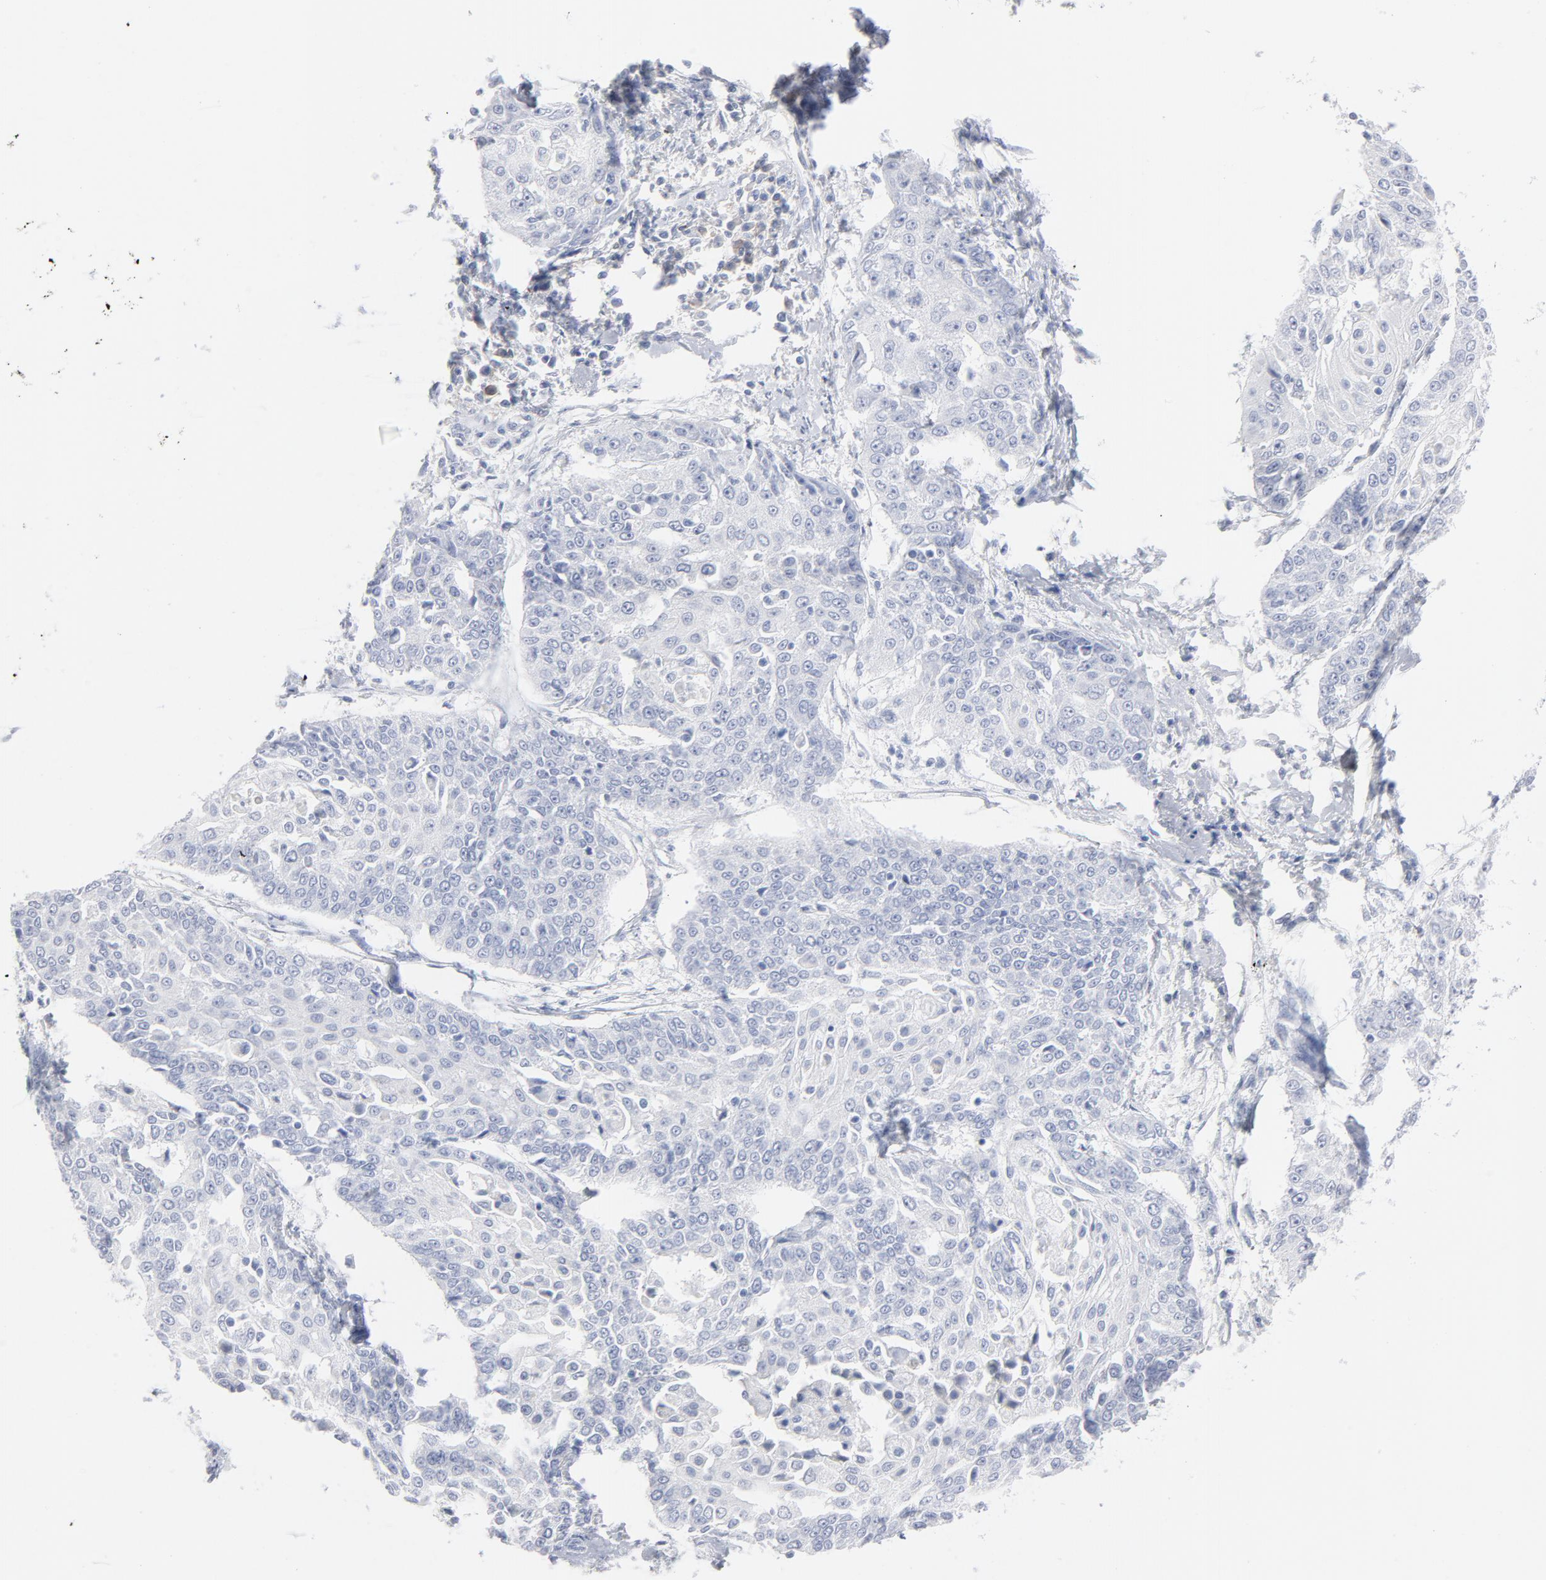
{"staining": {"intensity": "negative", "quantity": "none", "location": "none"}, "tissue": "cervical cancer", "cell_type": "Tumor cells", "image_type": "cancer", "snomed": [{"axis": "morphology", "description": "Squamous cell carcinoma, NOS"}, {"axis": "topography", "description": "Cervix"}], "caption": "The IHC histopathology image has no significant expression in tumor cells of cervical cancer tissue.", "gene": "P2RY8", "patient": {"sex": "female", "age": 64}}